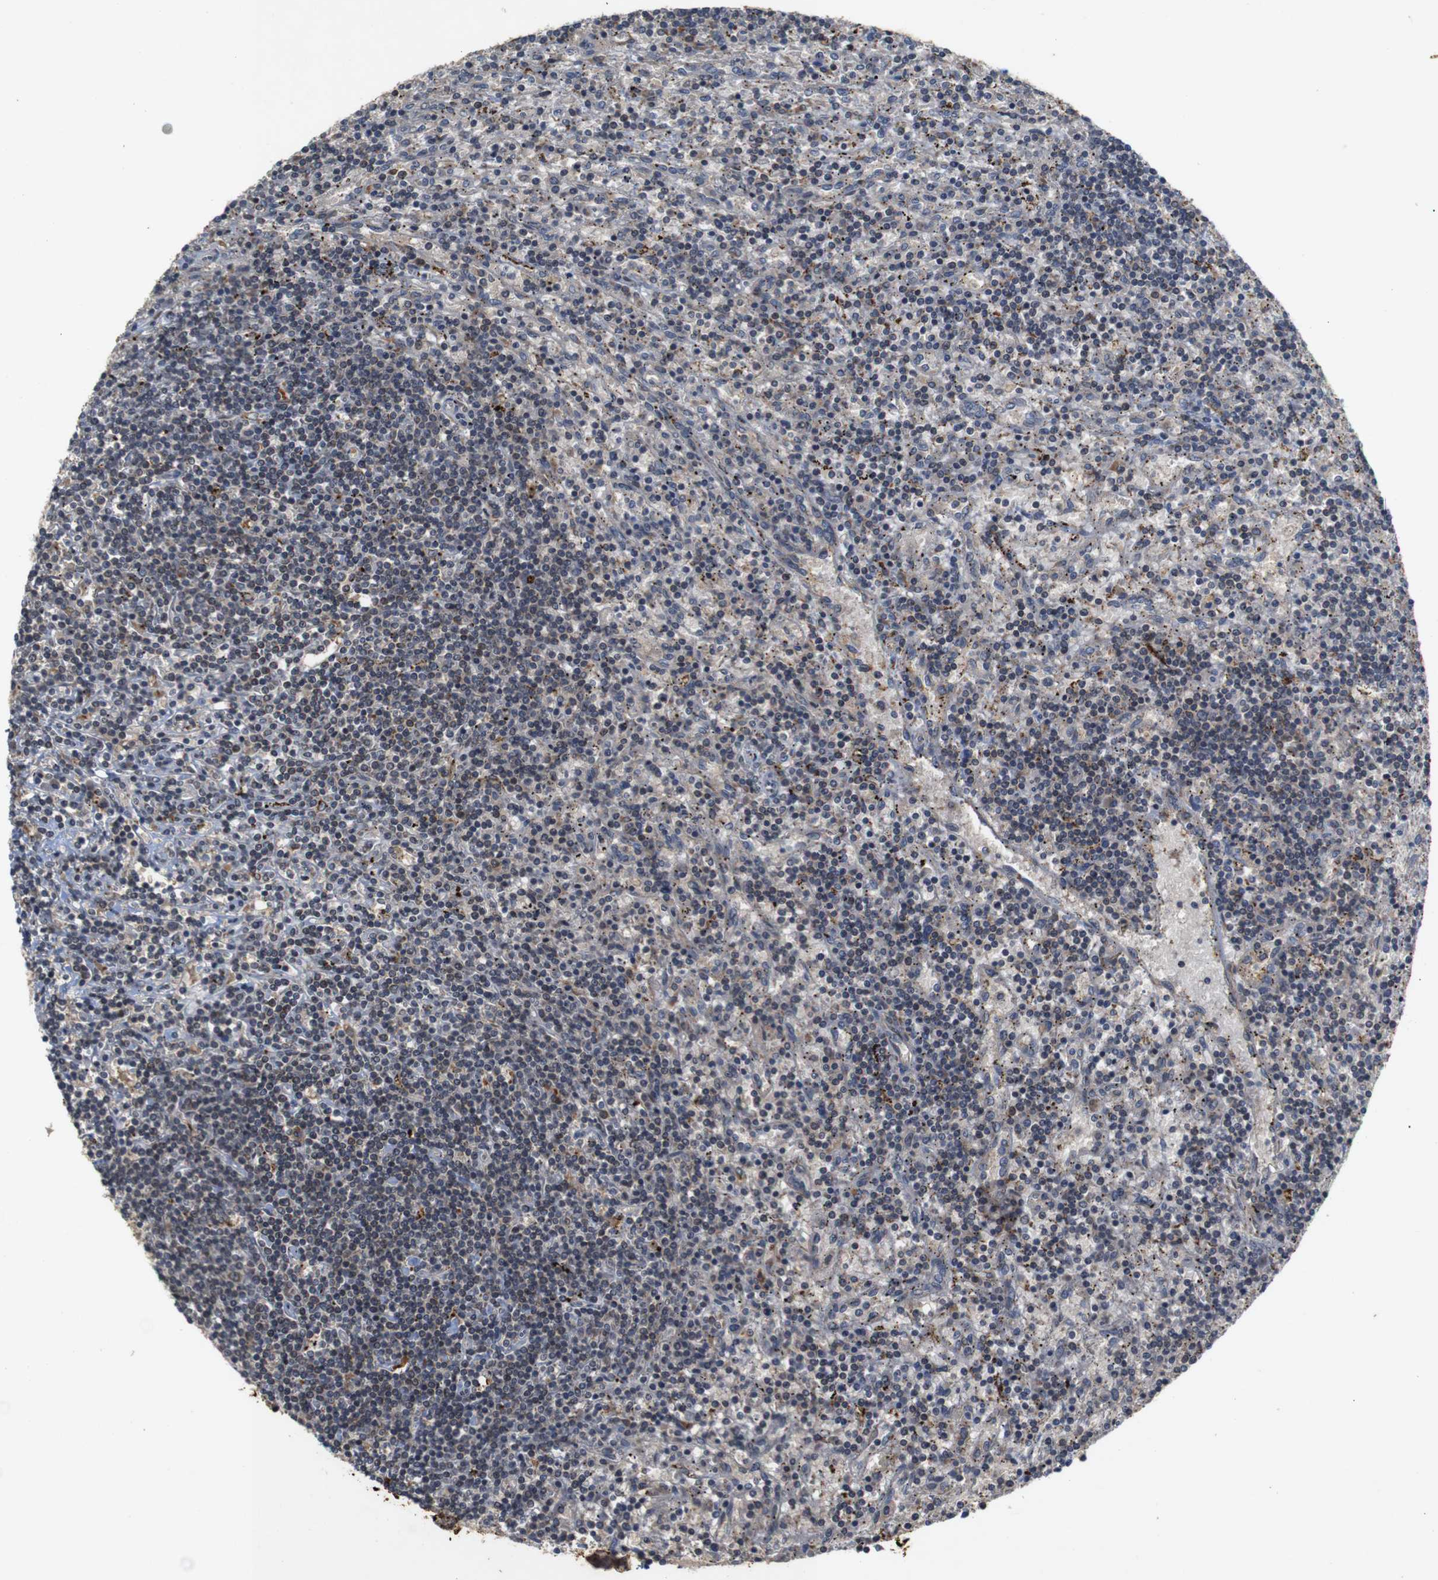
{"staining": {"intensity": "negative", "quantity": "none", "location": "none"}, "tissue": "lymphoma", "cell_type": "Tumor cells", "image_type": "cancer", "snomed": [{"axis": "morphology", "description": "Malignant lymphoma, non-Hodgkin's type, Low grade"}, {"axis": "topography", "description": "Spleen"}], "caption": "Tumor cells show no significant protein positivity in low-grade malignant lymphoma, non-Hodgkin's type. The staining is performed using DAB brown chromogen with nuclei counter-stained in using hematoxylin.", "gene": "PTPN1", "patient": {"sex": "male", "age": 76}}